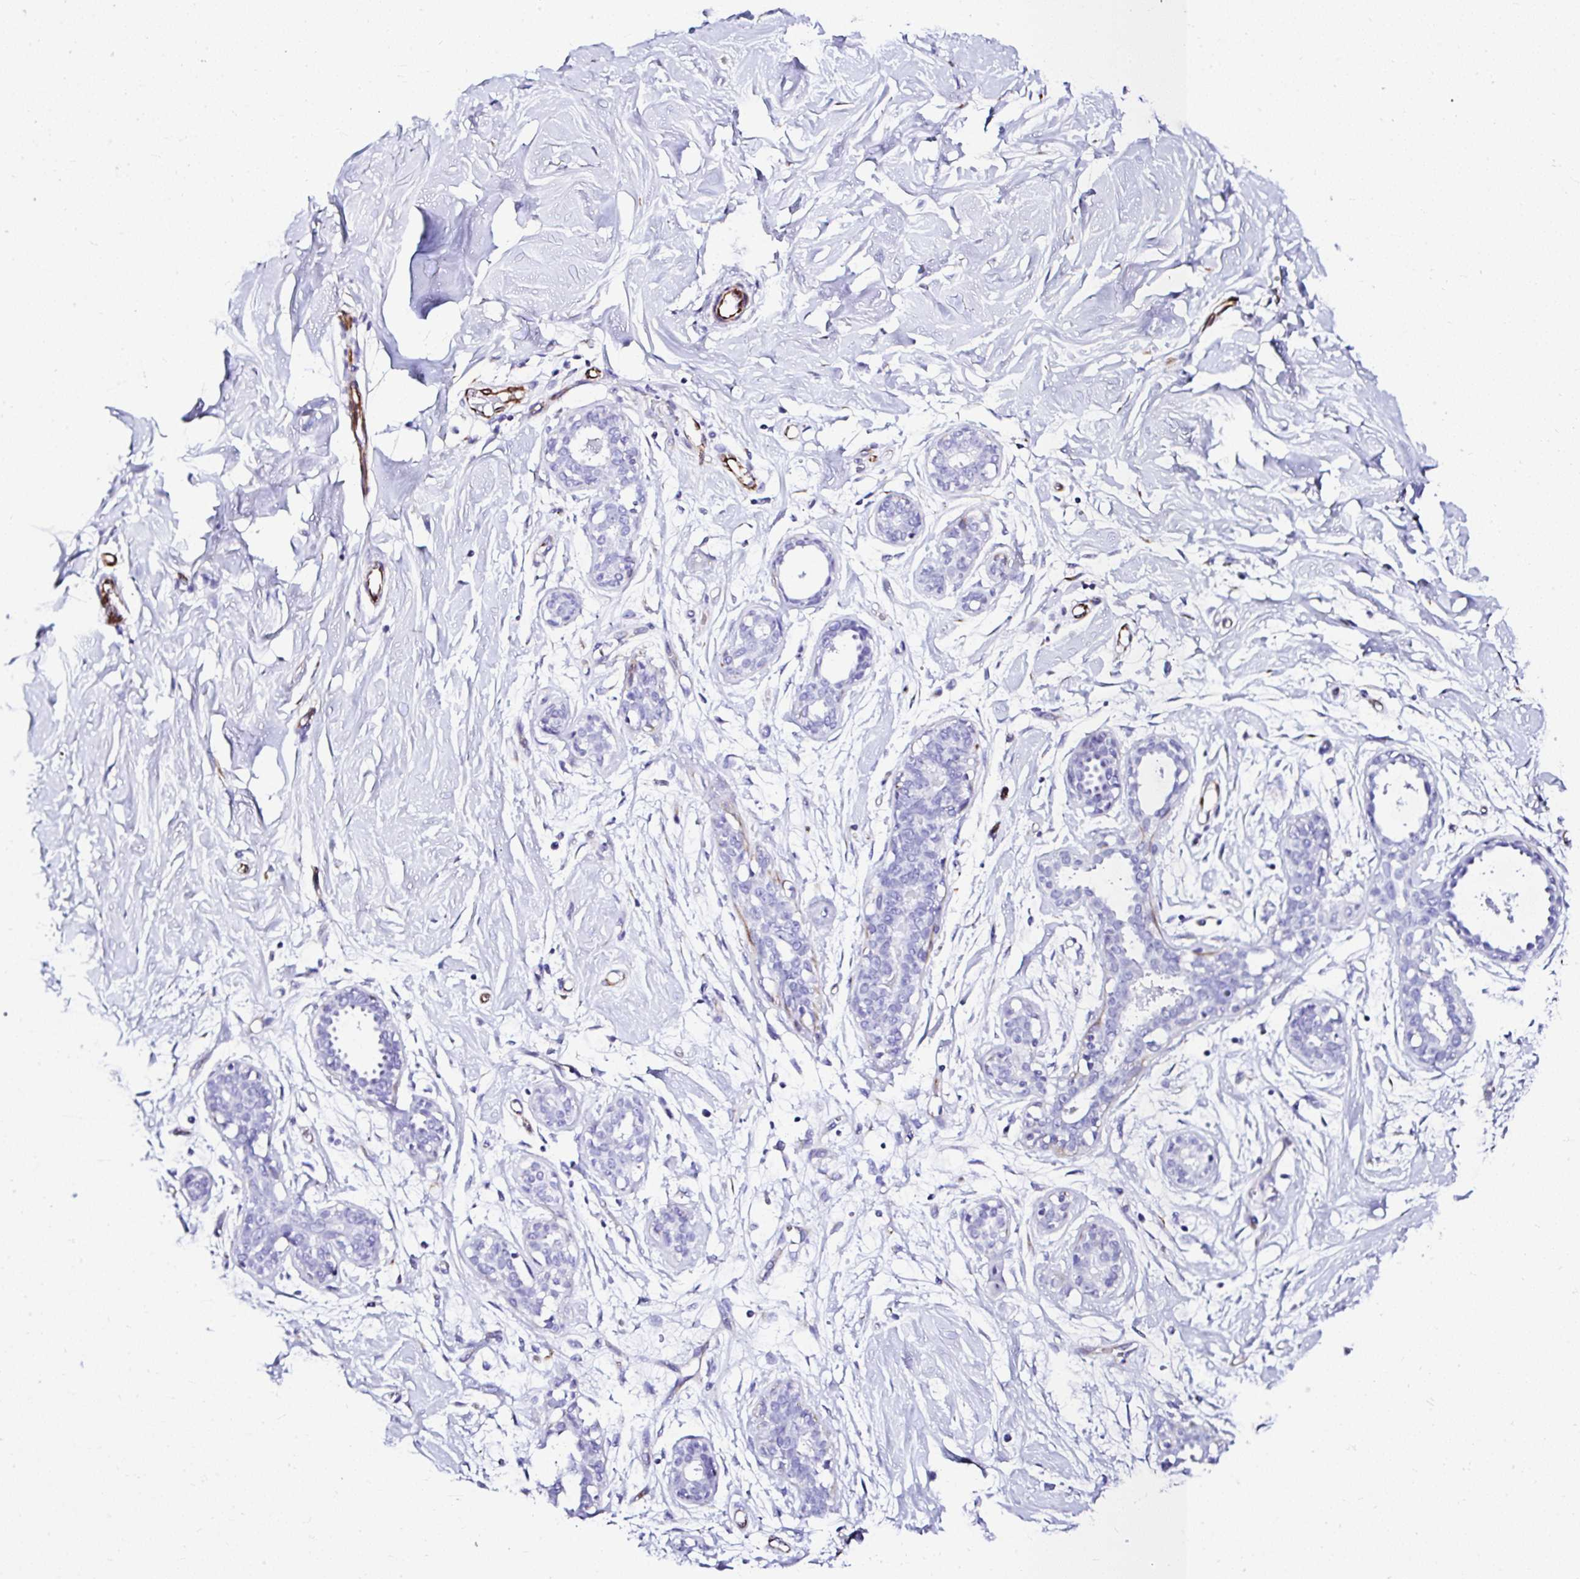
{"staining": {"intensity": "negative", "quantity": "none", "location": "none"}, "tissue": "breast", "cell_type": "Adipocytes", "image_type": "normal", "snomed": [{"axis": "morphology", "description": "Normal tissue, NOS"}, {"axis": "topography", "description": "Breast"}], "caption": "An immunohistochemistry (IHC) photomicrograph of unremarkable breast is shown. There is no staining in adipocytes of breast. (IHC, brightfield microscopy, high magnification).", "gene": "DEPDC5", "patient": {"sex": "female", "age": 27}}